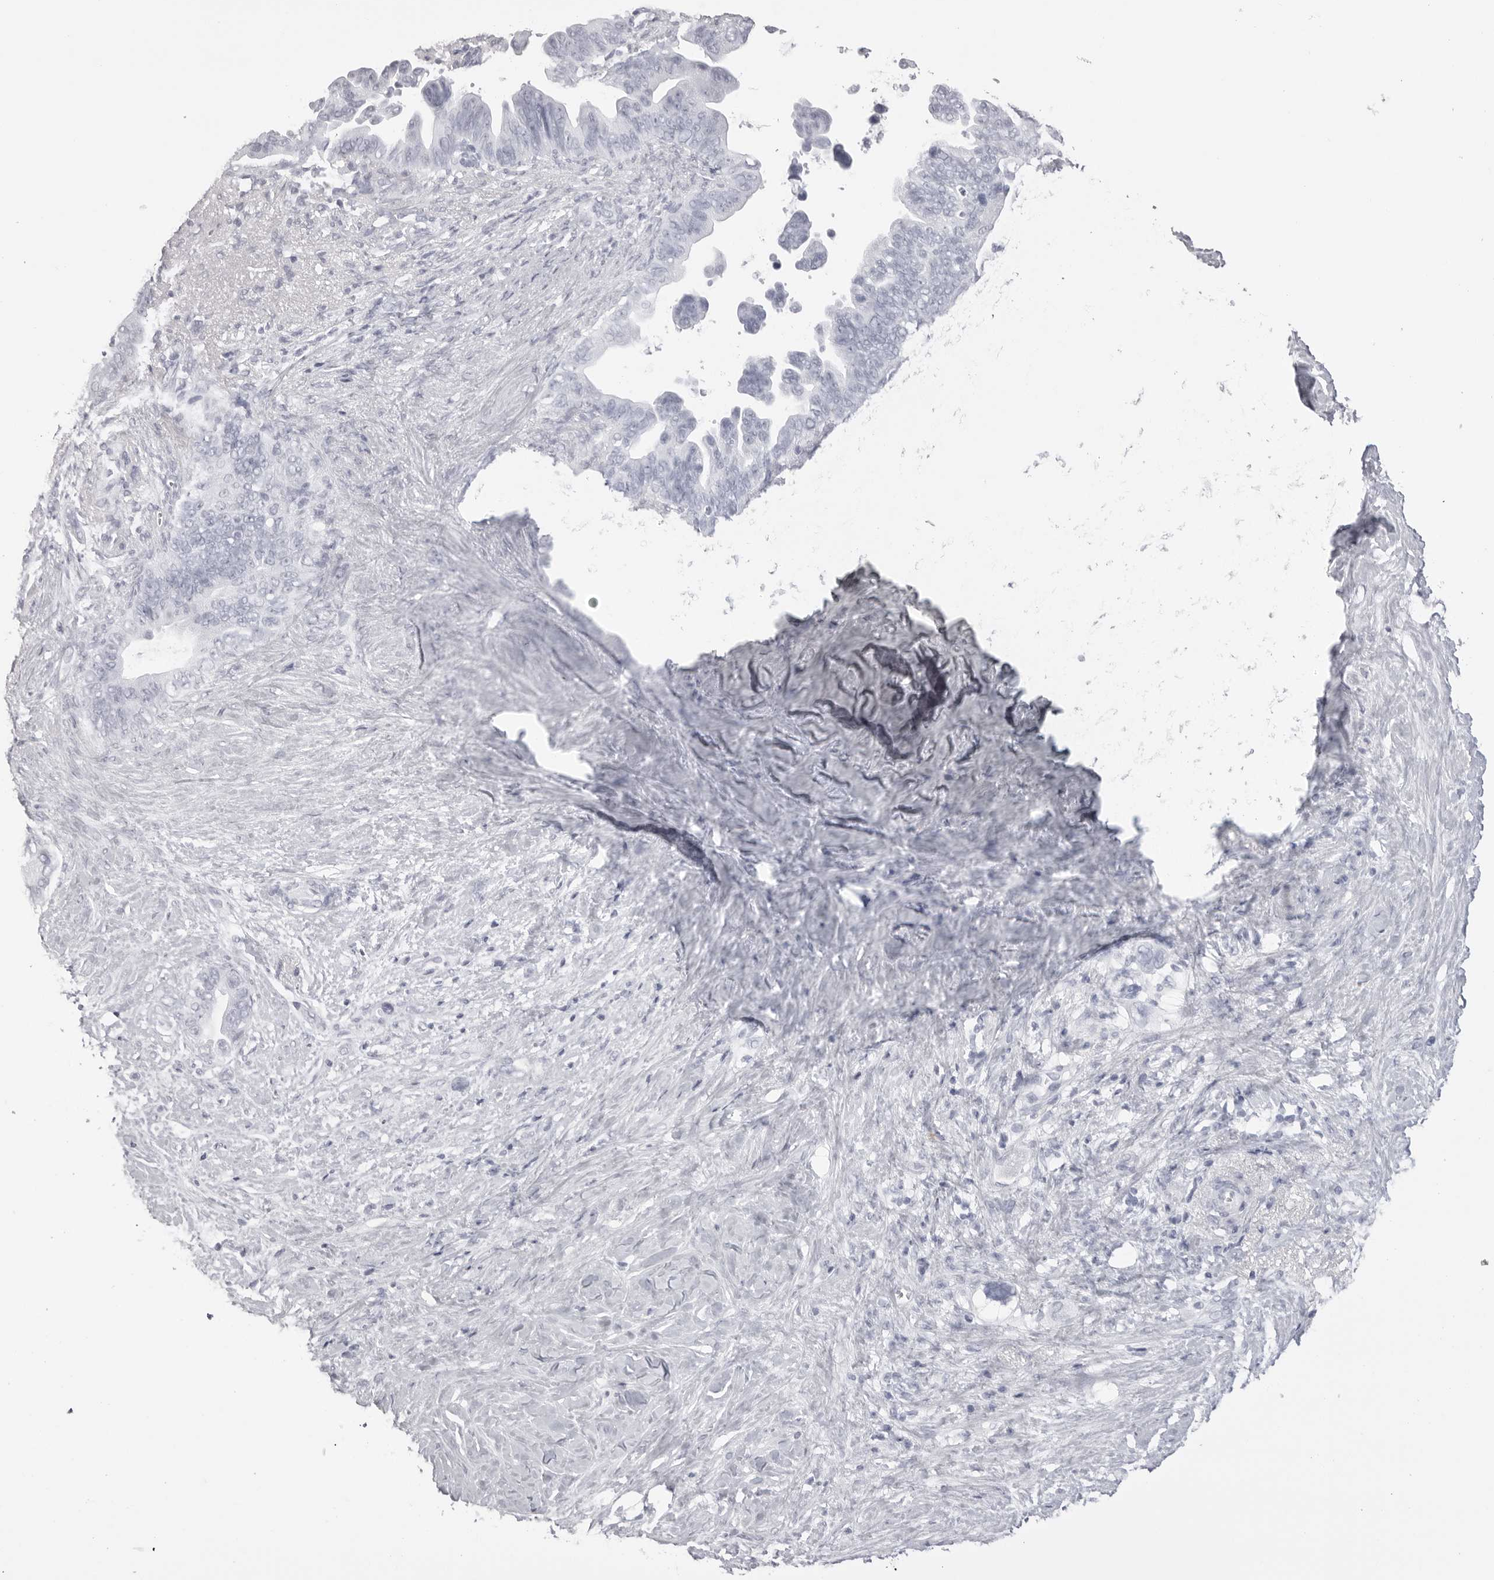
{"staining": {"intensity": "negative", "quantity": "none", "location": "none"}, "tissue": "pancreatic cancer", "cell_type": "Tumor cells", "image_type": "cancer", "snomed": [{"axis": "morphology", "description": "Adenocarcinoma, NOS"}, {"axis": "topography", "description": "Pancreas"}], "caption": "Protein analysis of adenocarcinoma (pancreatic) displays no significant expression in tumor cells.", "gene": "RHO", "patient": {"sex": "female", "age": 72}}